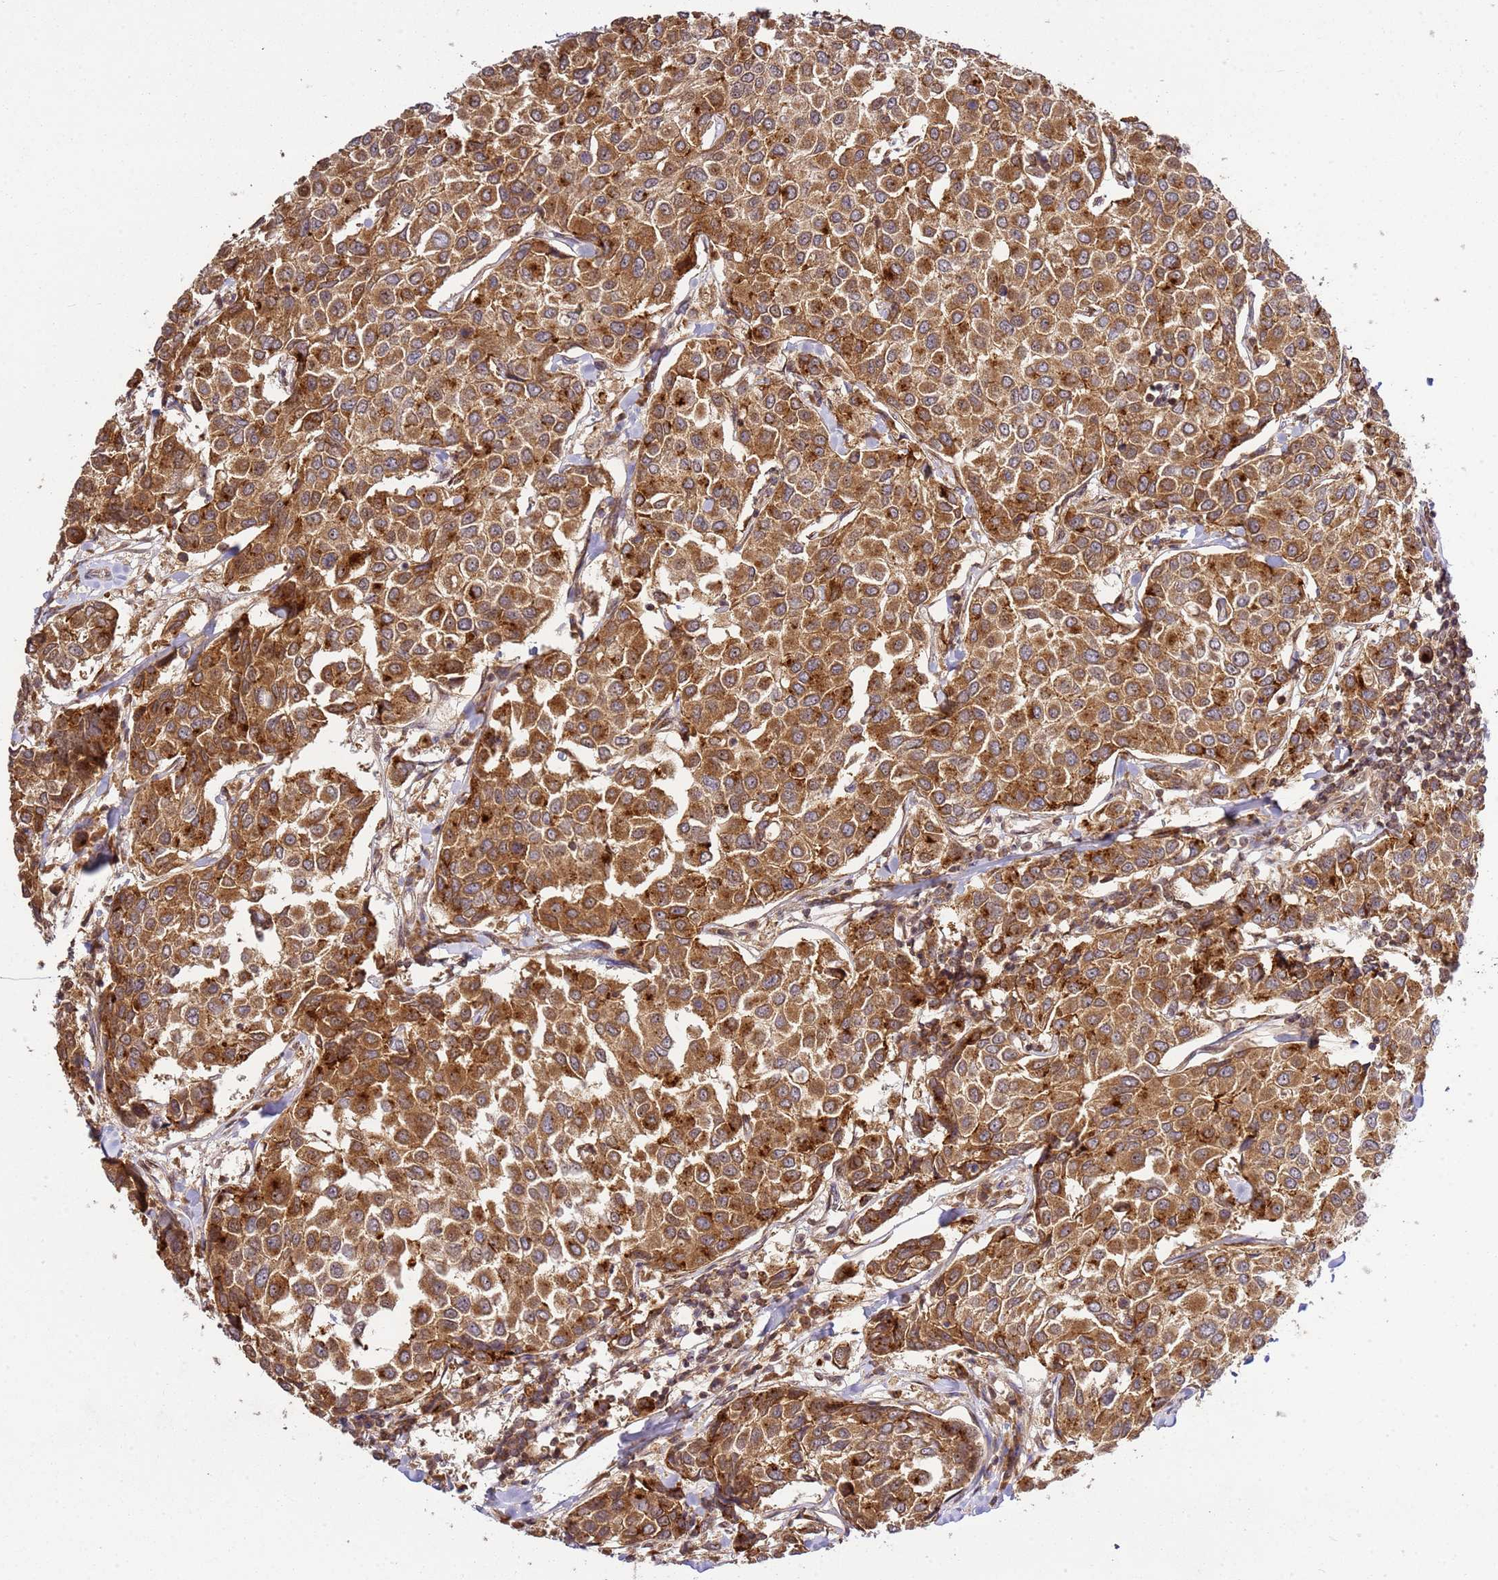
{"staining": {"intensity": "moderate", "quantity": ">75%", "location": "cytoplasmic/membranous"}, "tissue": "breast cancer", "cell_type": "Tumor cells", "image_type": "cancer", "snomed": [{"axis": "morphology", "description": "Duct carcinoma"}, {"axis": "topography", "description": "Breast"}], "caption": "Immunohistochemical staining of breast cancer (invasive ductal carcinoma) demonstrates moderate cytoplasmic/membranous protein staining in approximately >75% of tumor cells. (IHC, brightfield microscopy, high magnification).", "gene": "RASA3", "patient": {"sex": "female", "age": 55}}